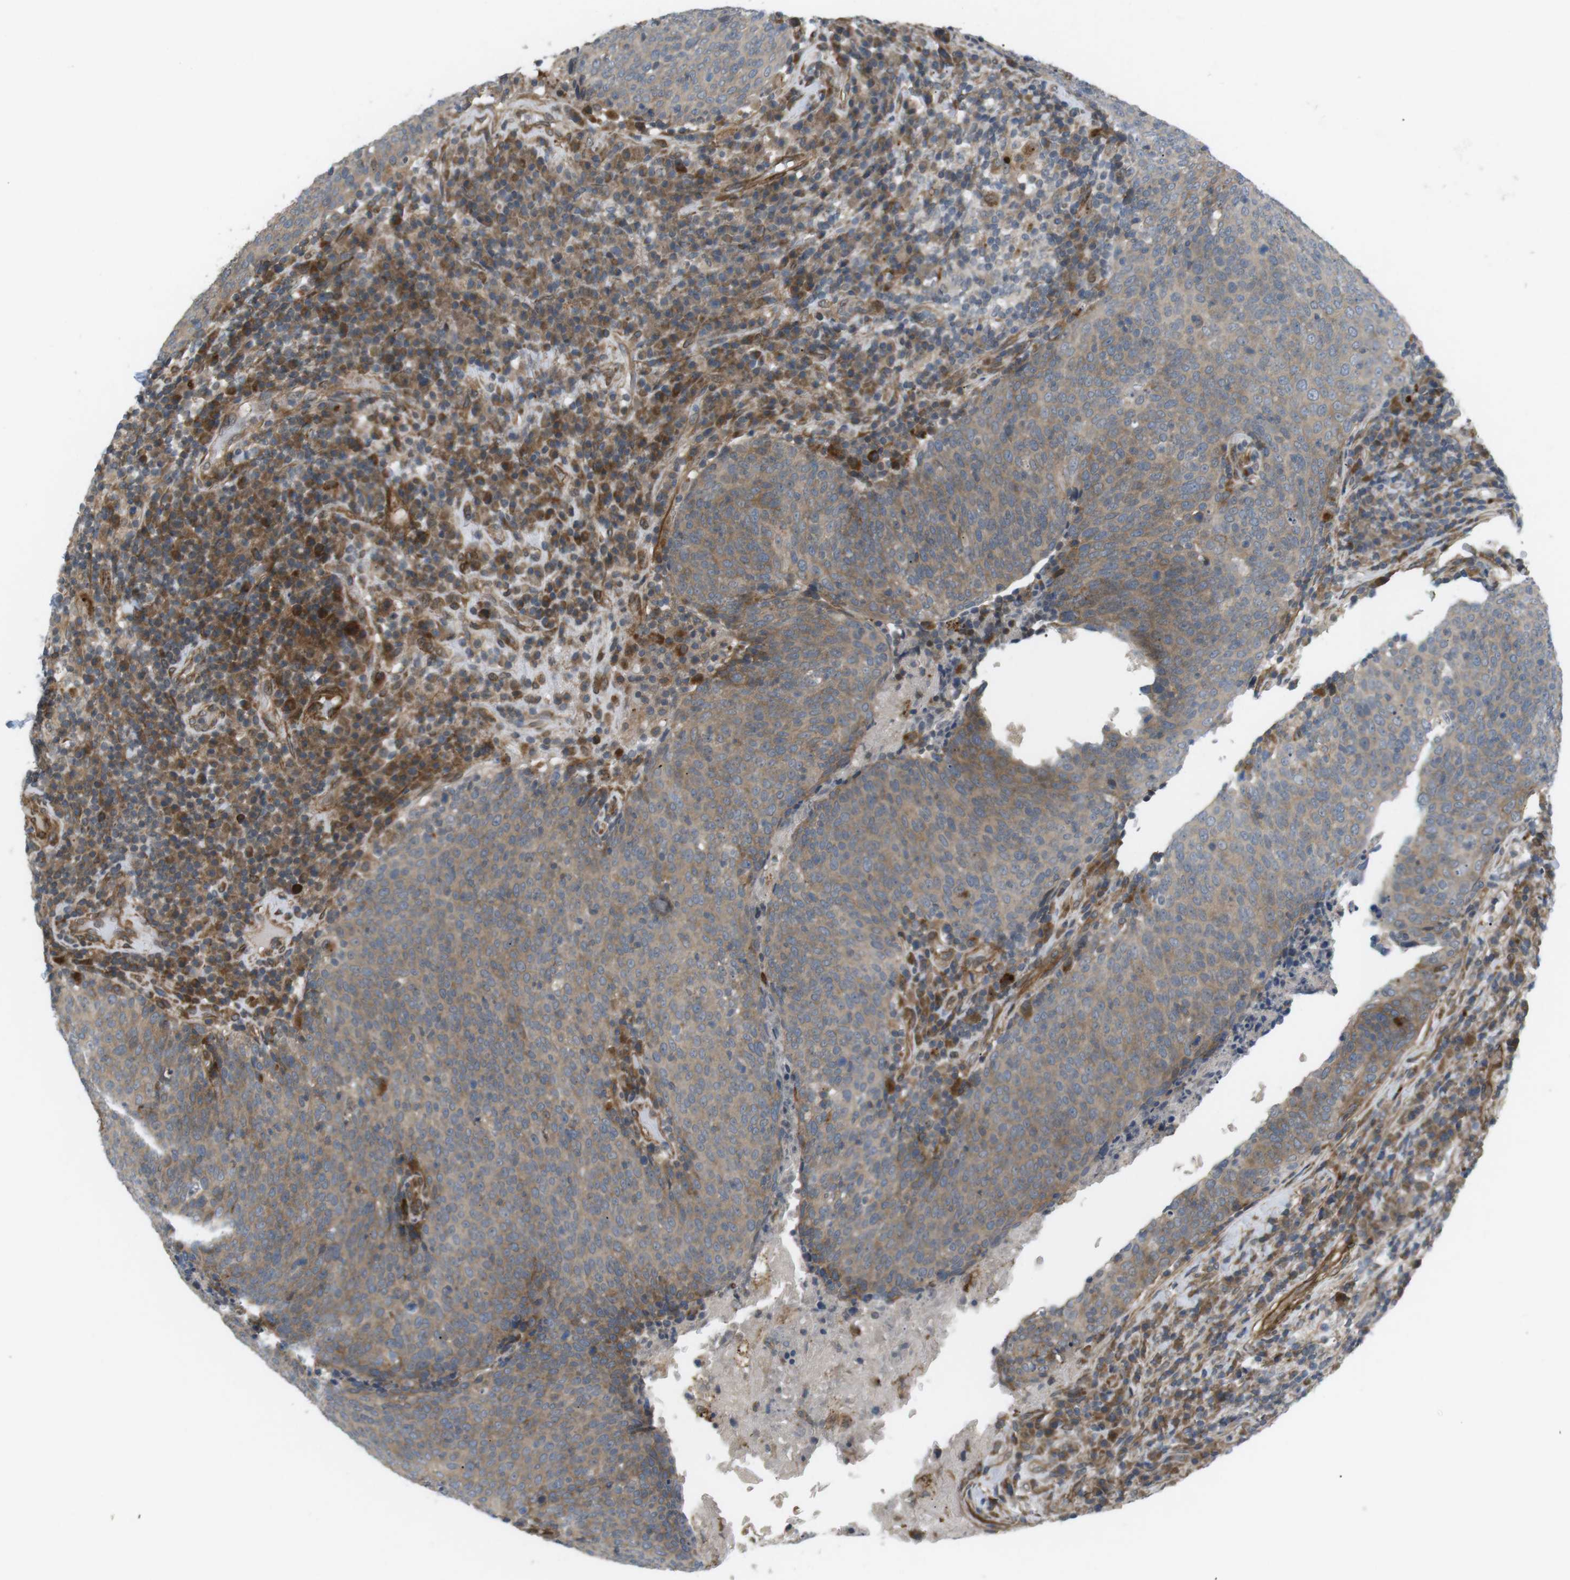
{"staining": {"intensity": "moderate", "quantity": "25%-75%", "location": "cytoplasmic/membranous"}, "tissue": "head and neck cancer", "cell_type": "Tumor cells", "image_type": "cancer", "snomed": [{"axis": "morphology", "description": "Squamous cell carcinoma, NOS"}, {"axis": "morphology", "description": "Squamous cell carcinoma, metastatic, NOS"}, {"axis": "topography", "description": "Lymph node"}, {"axis": "topography", "description": "Head-Neck"}], "caption": "Protein staining reveals moderate cytoplasmic/membranous positivity in approximately 25%-75% of tumor cells in head and neck squamous cell carcinoma. Nuclei are stained in blue.", "gene": "KANK2", "patient": {"sex": "male", "age": 62}}